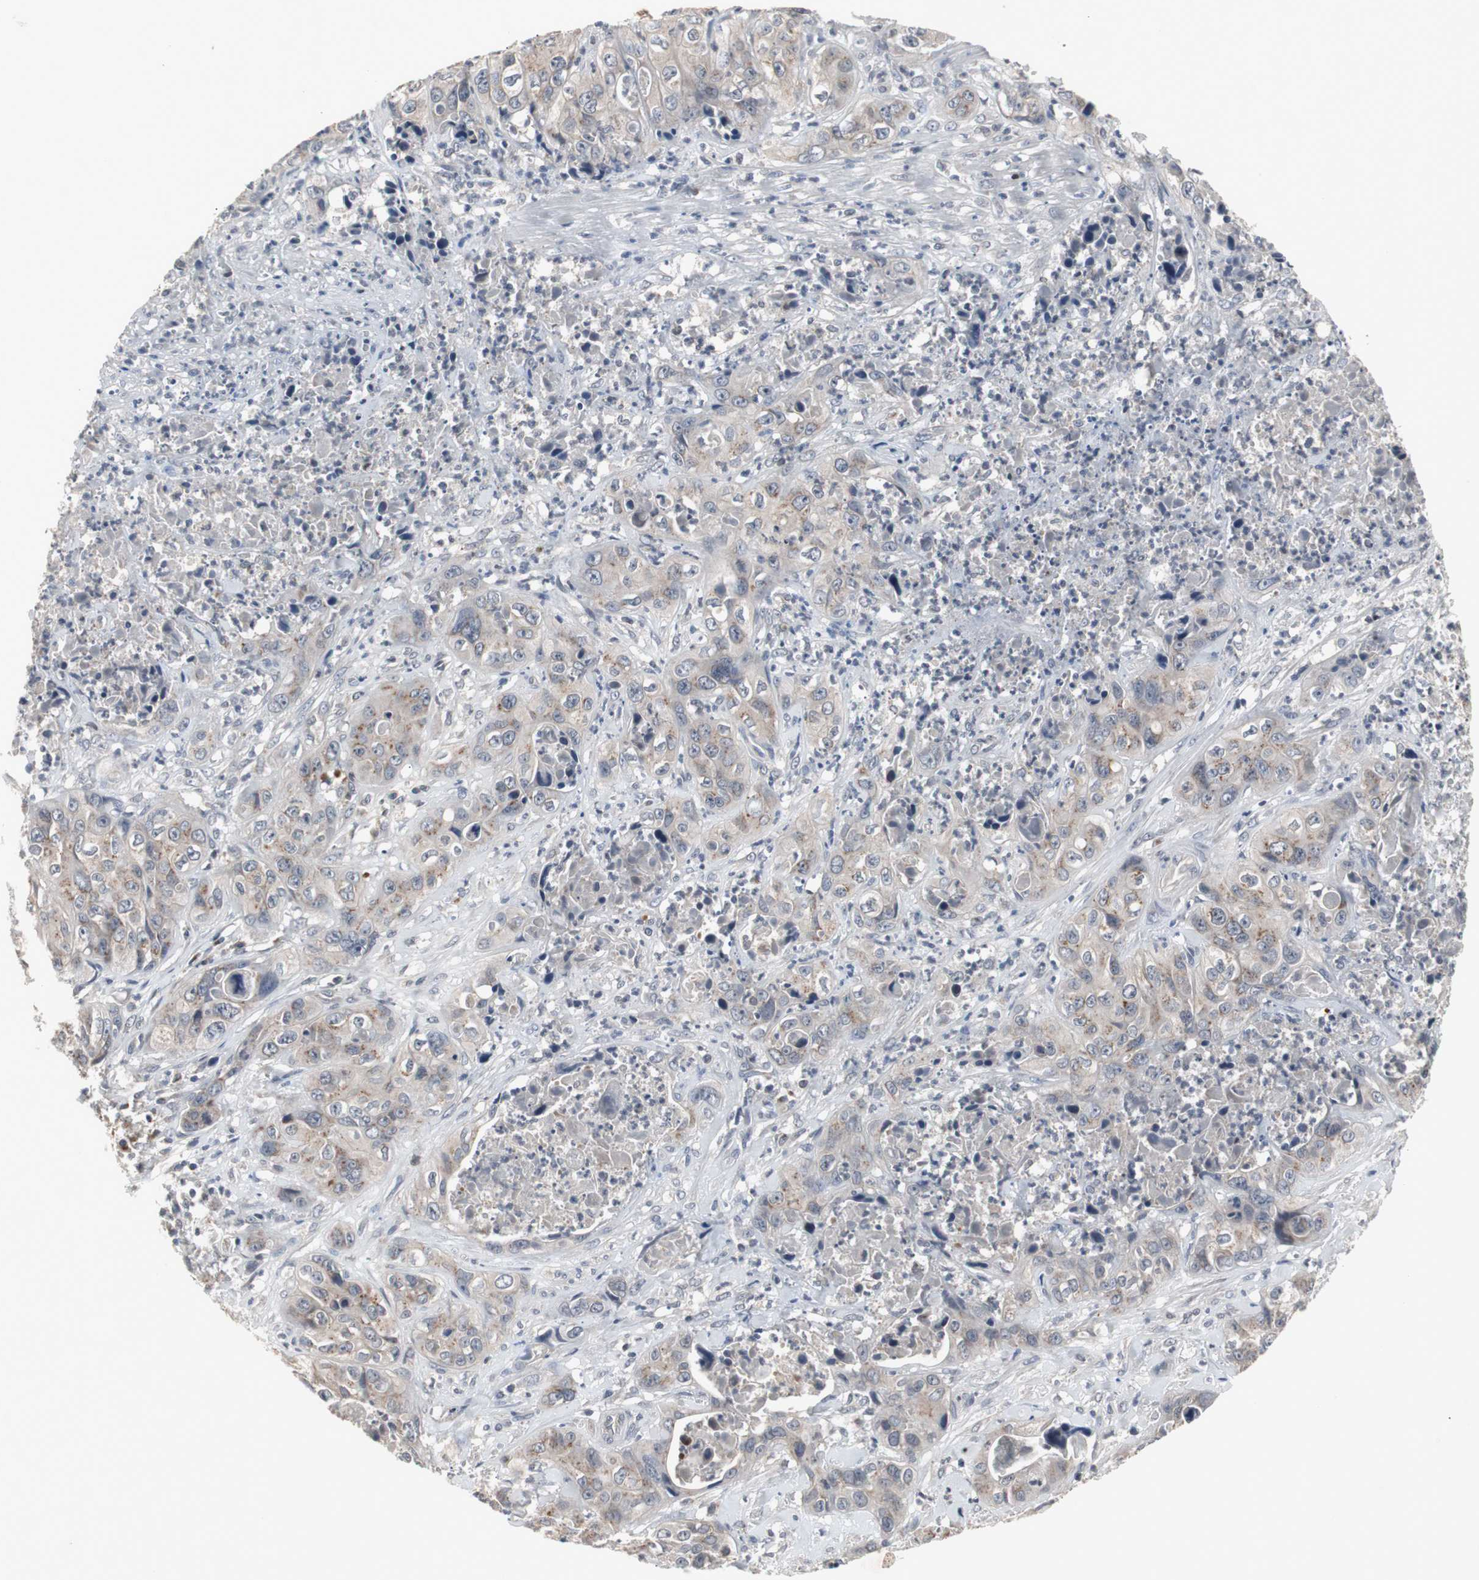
{"staining": {"intensity": "weak", "quantity": "25%-75%", "location": "cytoplasmic/membranous"}, "tissue": "liver cancer", "cell_type": "Tumor cells", "image_type": "cancer", "snomed": [{"axis": "morphology", "description": "Cholangiocarcinoma"}, {"axis": "topography", "description": "Liver"}], "caption": "Cholangiocarcinoma (liver) tissue reveals weak cytoplasmic/membranous positivity in approximately 25%-75% of tumor cells (DAB = brown stain, brightfield microscopy at high magnification).", "gene": "ZNF396", "patient": {"sex": "female", "age": 61}}